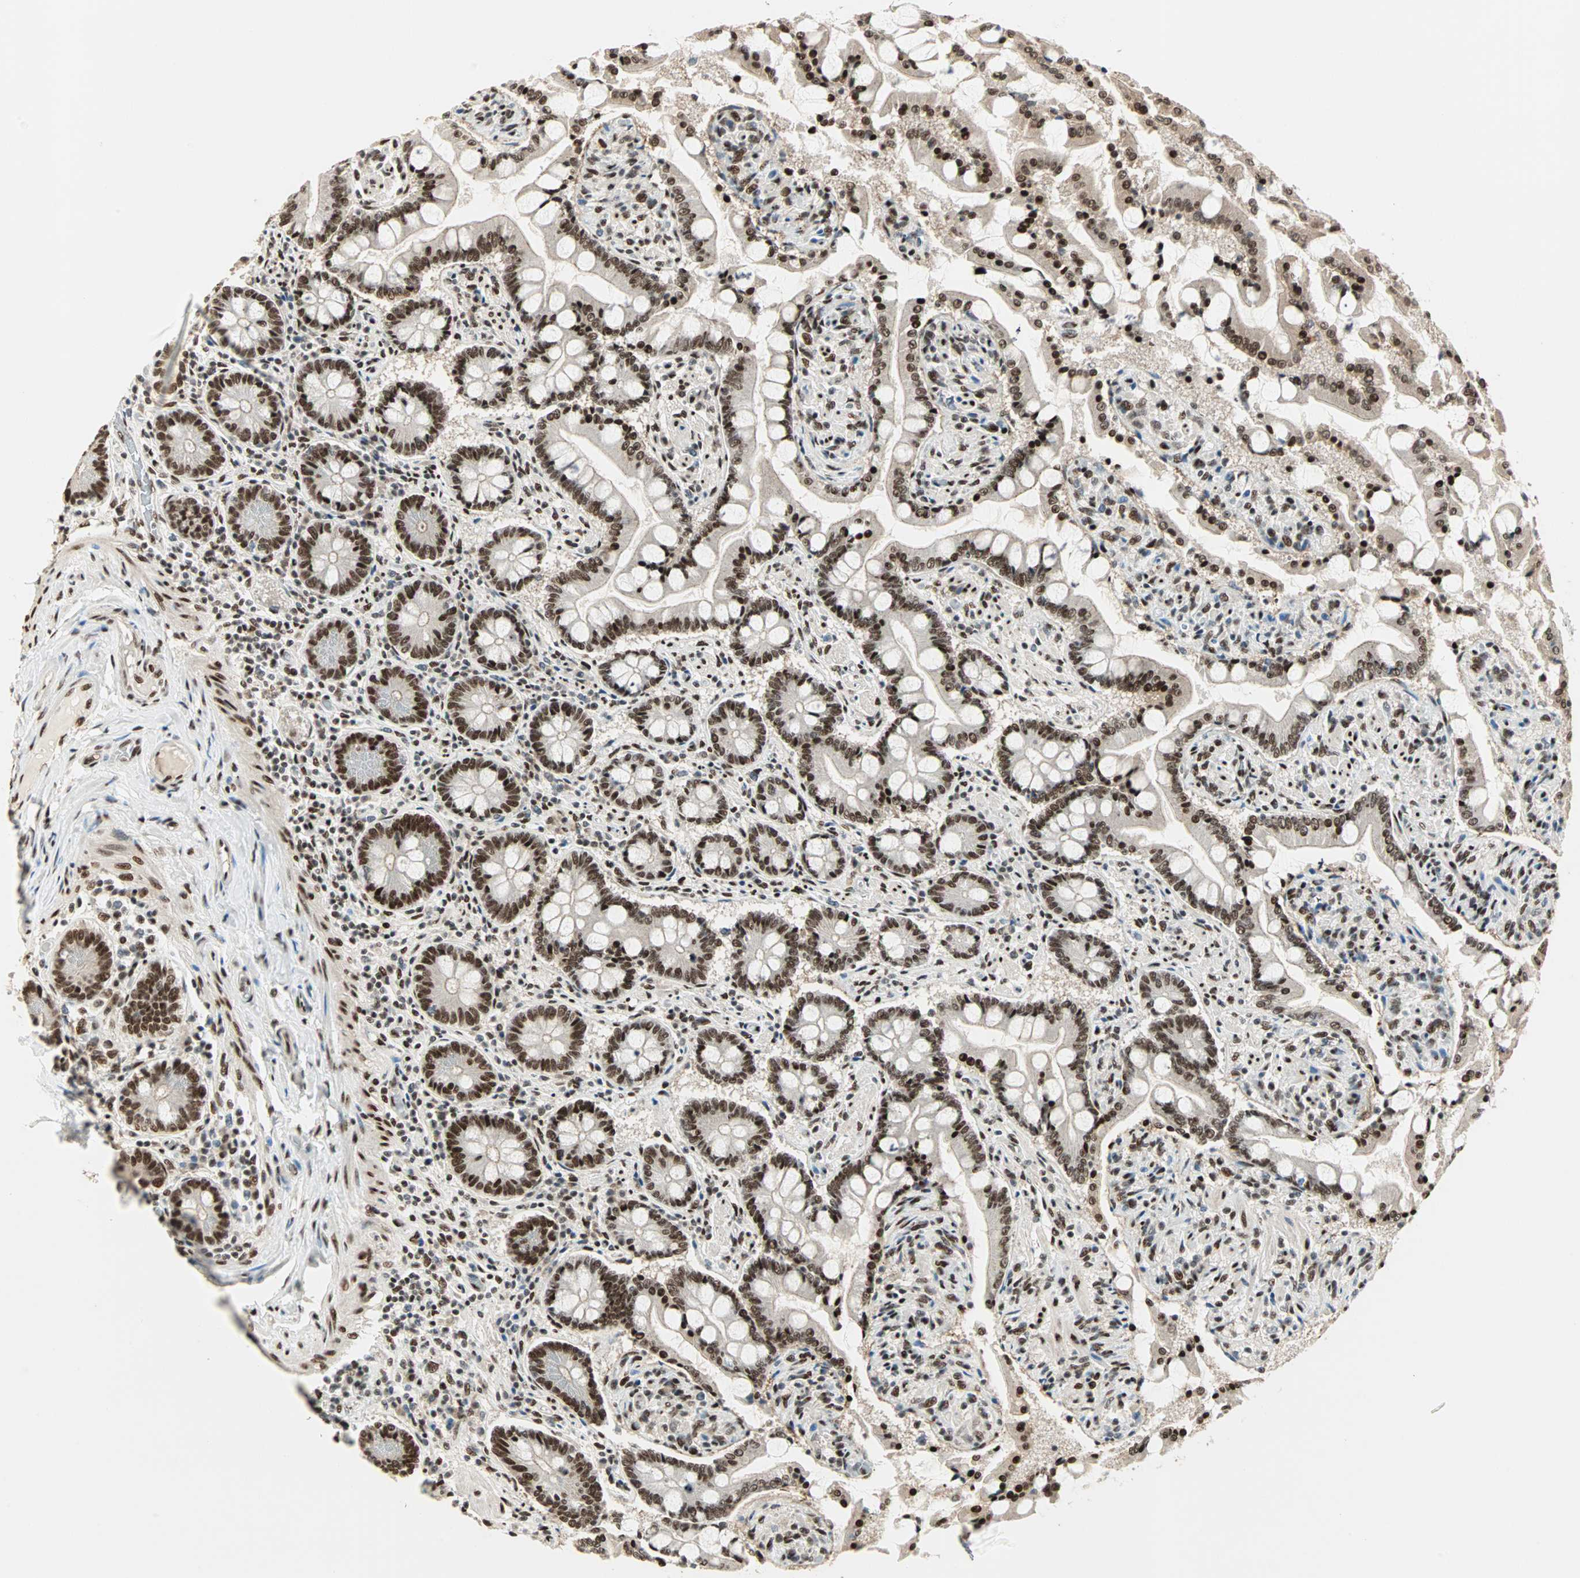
{"staining": {"intensity": "strong", "quantity": ">75%", "location": "nuclear"}, "tissue": "small intestine", "cell_type": "Glandular cells", "image_type": "normal", "snomed": [{"axis": "morphology", "description": "Normal tissue, NOS"}, {"axis": "topography", "description": "Small intestine"}], "caption": "This is an image of immunohistochemistry (IHC) staining of benign small intestine, which shows strong expression in the nuclear of glandular cells.", "gene": "BLM", "patient": {"sex": "male", "age": 41}}